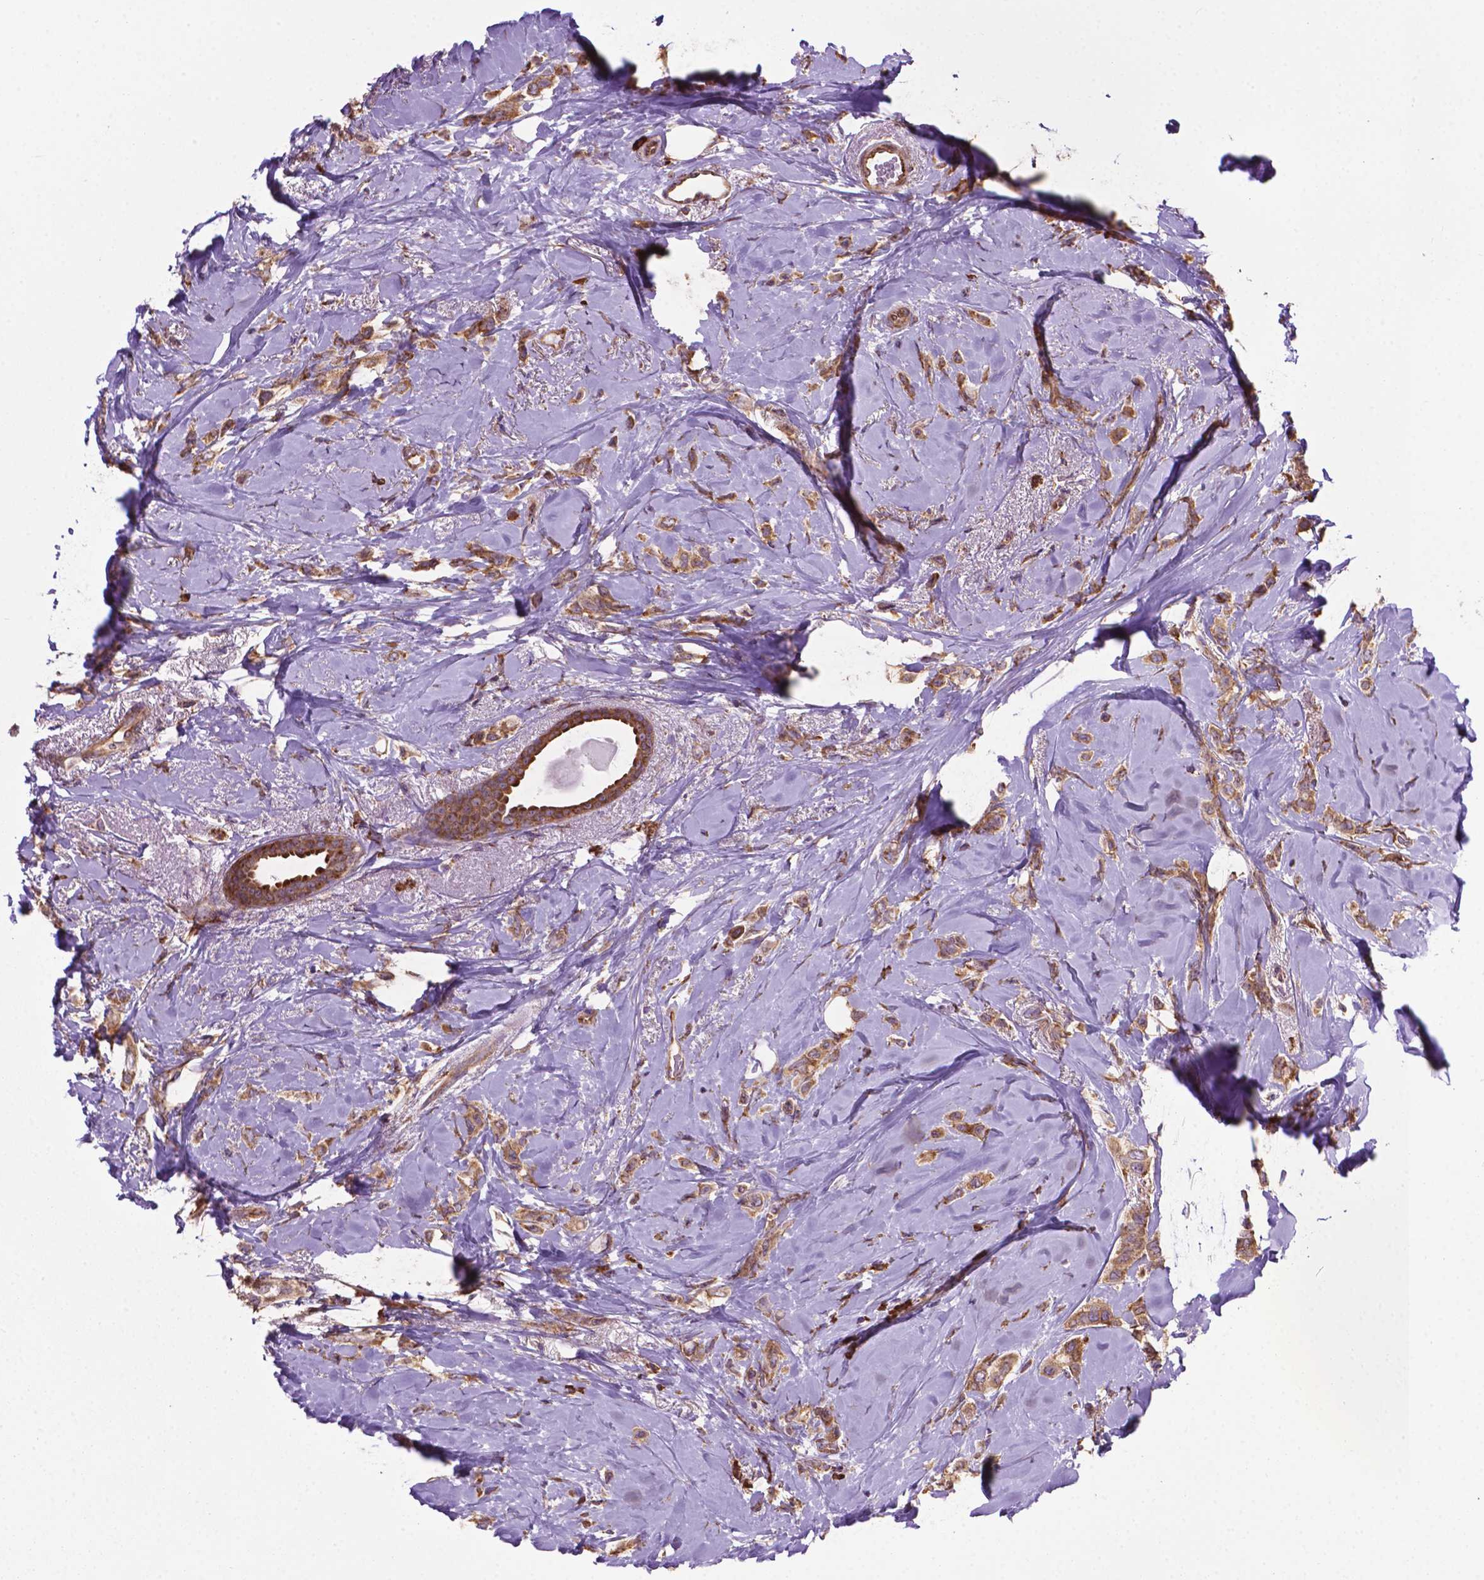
{"staining": {"intensity": "moderate", "quantity": ">75%", "location": "cytoplasmic/membranous"}, "tissue": "breast cancer", "cell_type": "Tumor cells", "image_type": "cancer", "snomed": [{"axis": "morphology", "description": "Lobular carcinoma"}, {"axis": "topography", "description": "Breast"}], "caption": "A high-resolution photomicrograph shows IHC staining of breast cancer (lobular carcinoma), which exhibits moderate cytoplasmic/membranous positivity in approximately >75% of tumor cells.", "gene": "RPL29", "patient": {"sex": "female", "age": 66}}